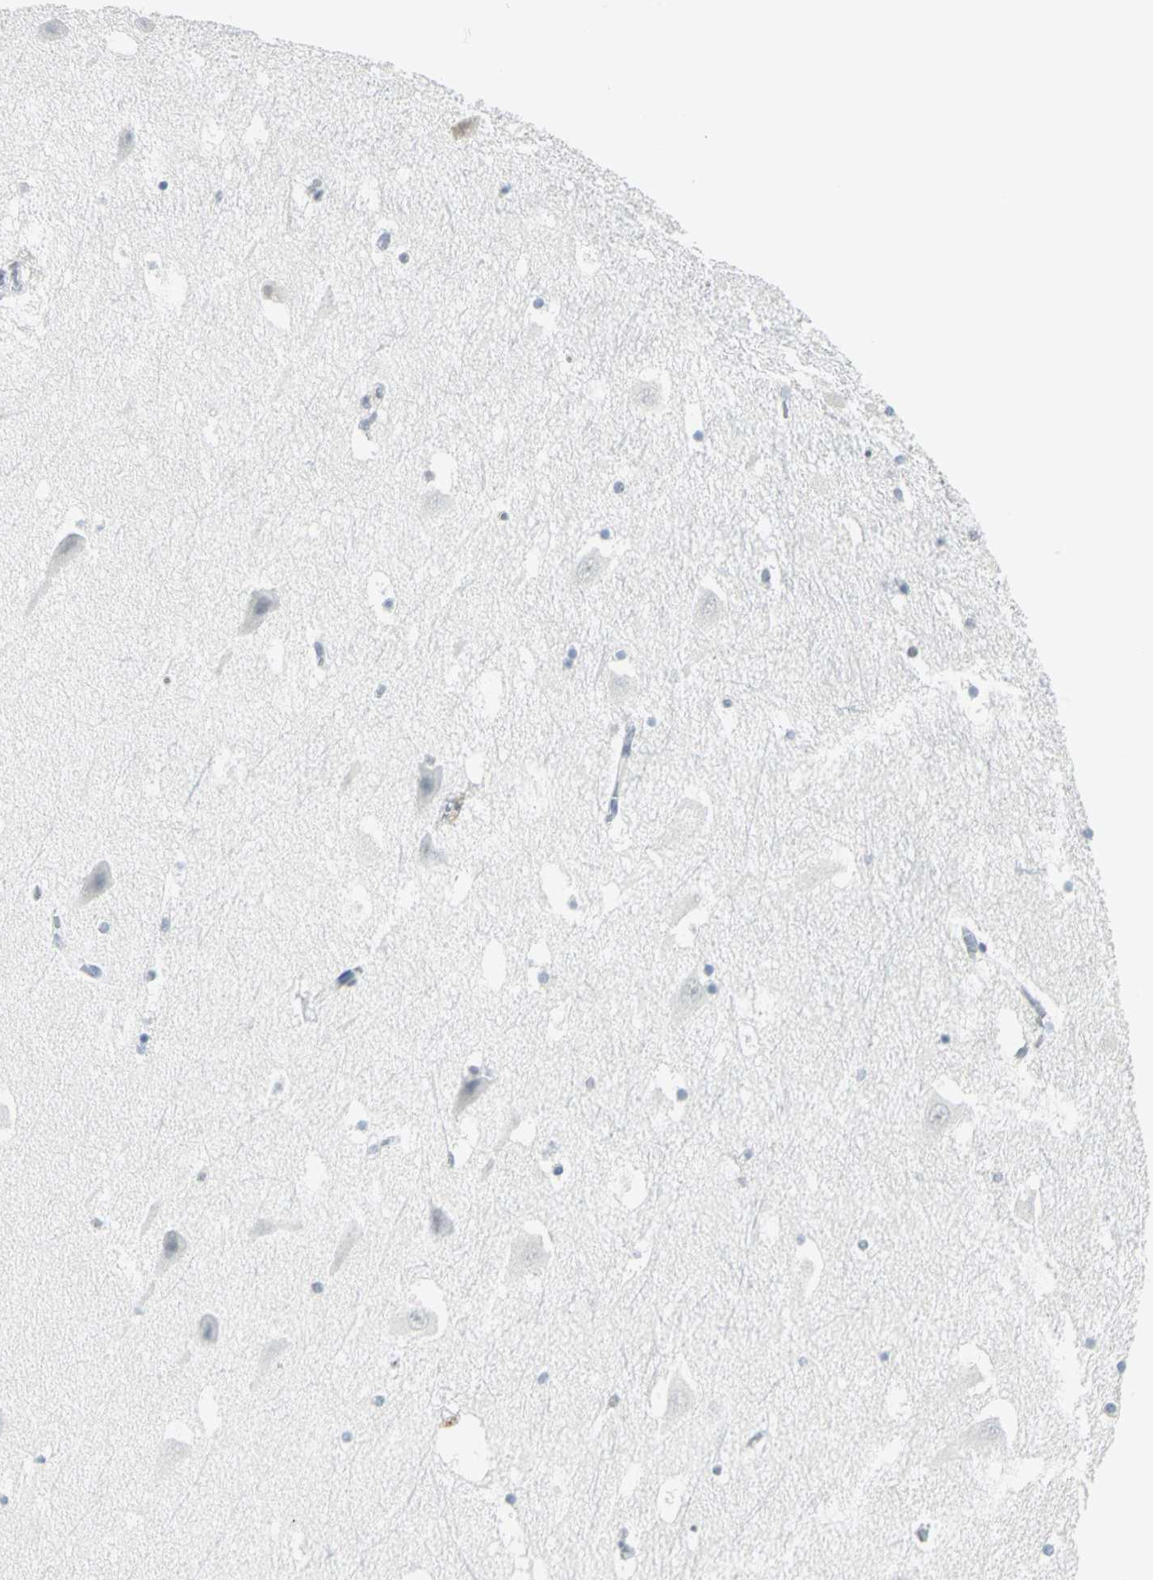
{"staining": {"intensity": "negative", "quantity": "none", "location": "none"}, "tissue": "hippocampus", "cell_type": "Glial cells", "image_type": "normal", "snomed": [{"axis": "morphology", "description": "Normal tissue, NOS"}, {"axis": "topography", "description": "Hippocampus"}], "caption": "IHC of benign hippocampus demonstrates no expression in glial cells.", "gene": "MEIS2", "patient": {"sex": "male", "age": 45}}